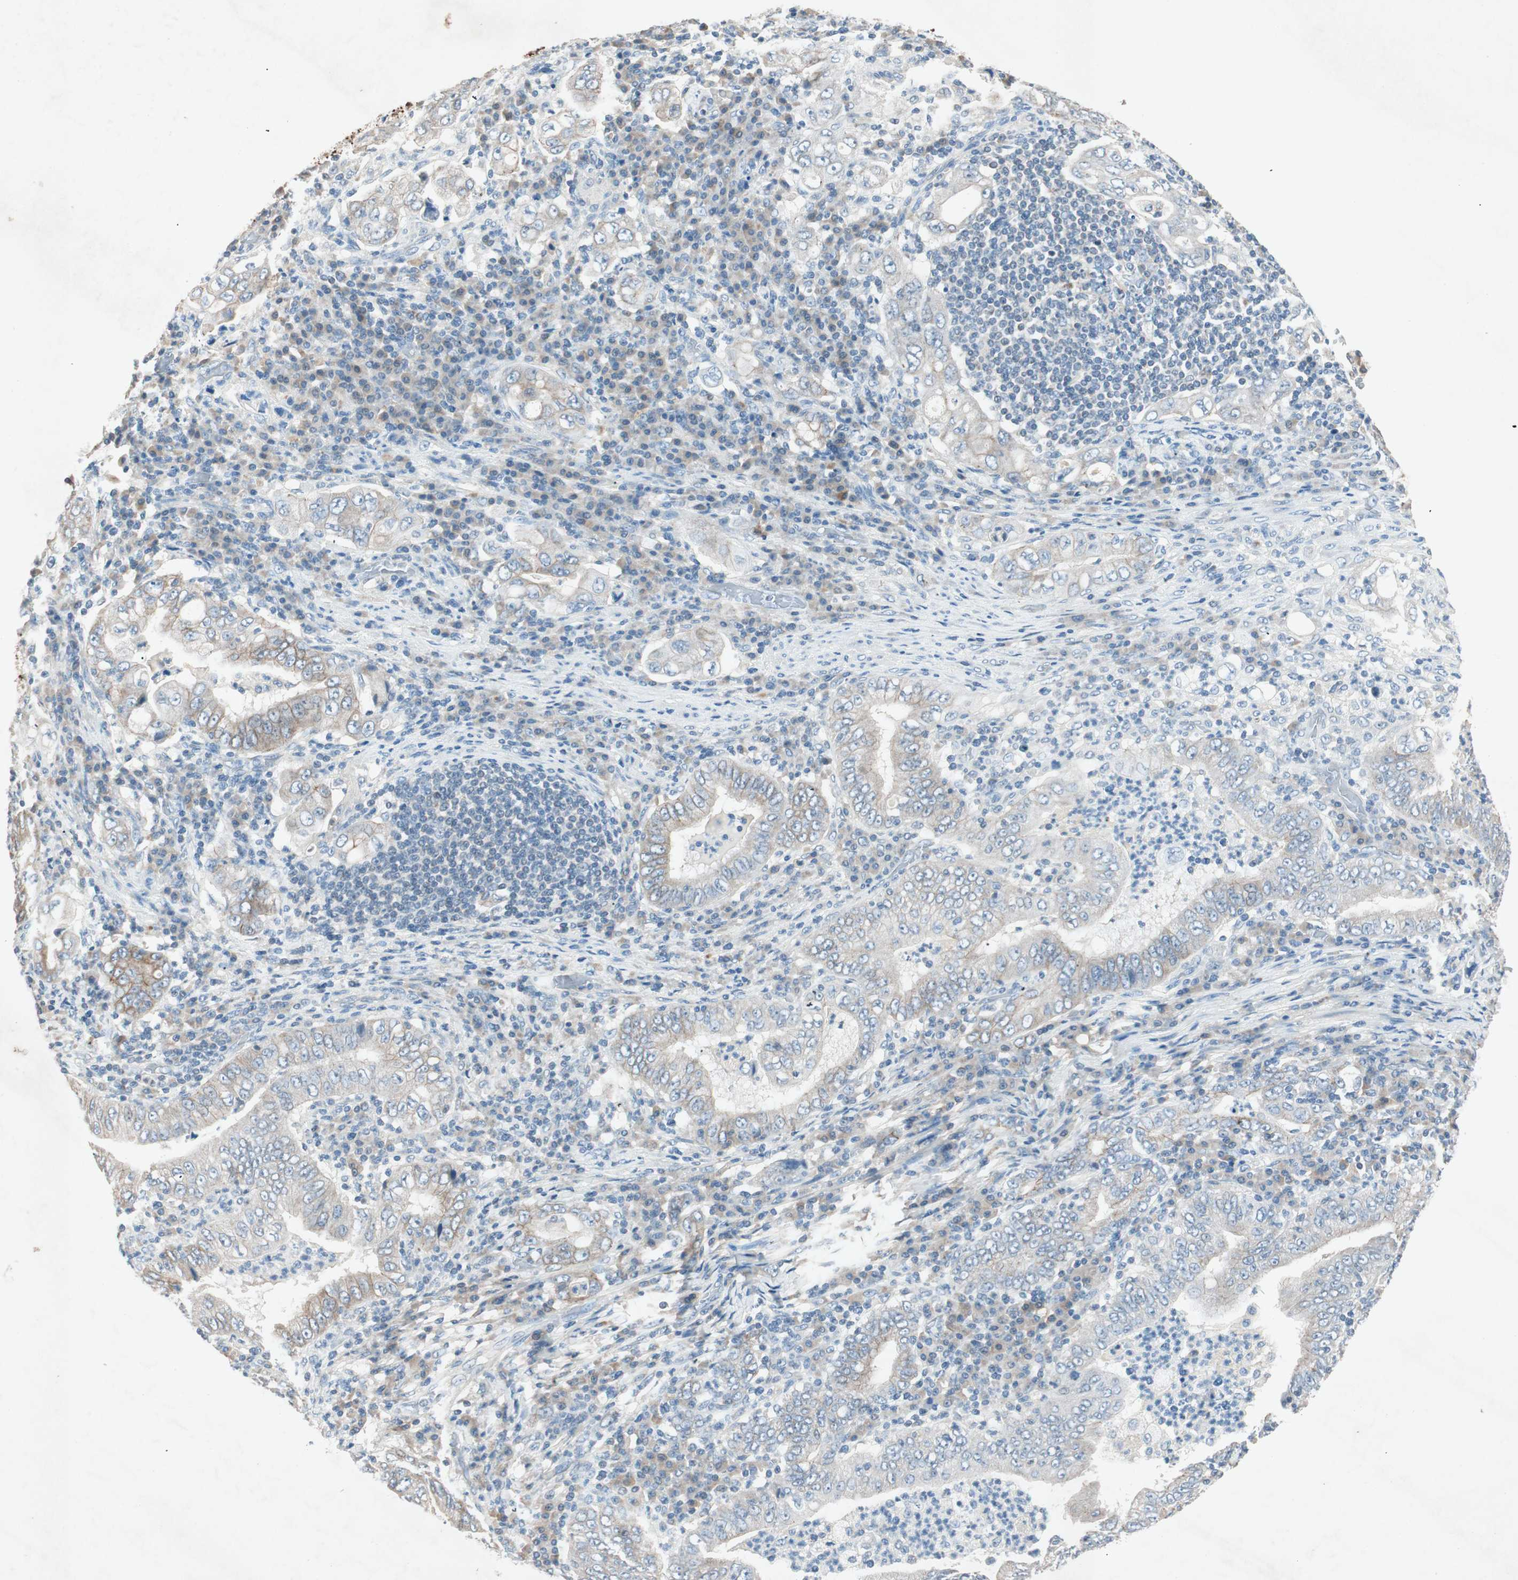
{"staining": {"intensity": "weak", "quantity": "25%-75%", "location": "cytoplasmic/membranous"}, "tissue": "stomach cancer", "cell_type": "Tumor cells", "image_type": "cancer", "snomed": [{"axis": "morphology", "description": "Normal tissue, NOS"}, {"axis": "morphology", "description": "Adenocarcinoma, NOS"}, {"axis": "topography", "description": "Esophagus"}, {"axis": "topography", "description": "Stomach, upper"}, {"axis": "topography", "description": "Peripheral nerve tissue"}], "caption": "Immunohistochemical staining of stomach adenocarcinoma shows low levels of weak cytoplasmic/membranous protein expression in about 25%-75% of tumor cells.", "gene": "NKAIN1", "patient": {"sex": "male", "age": 62}}